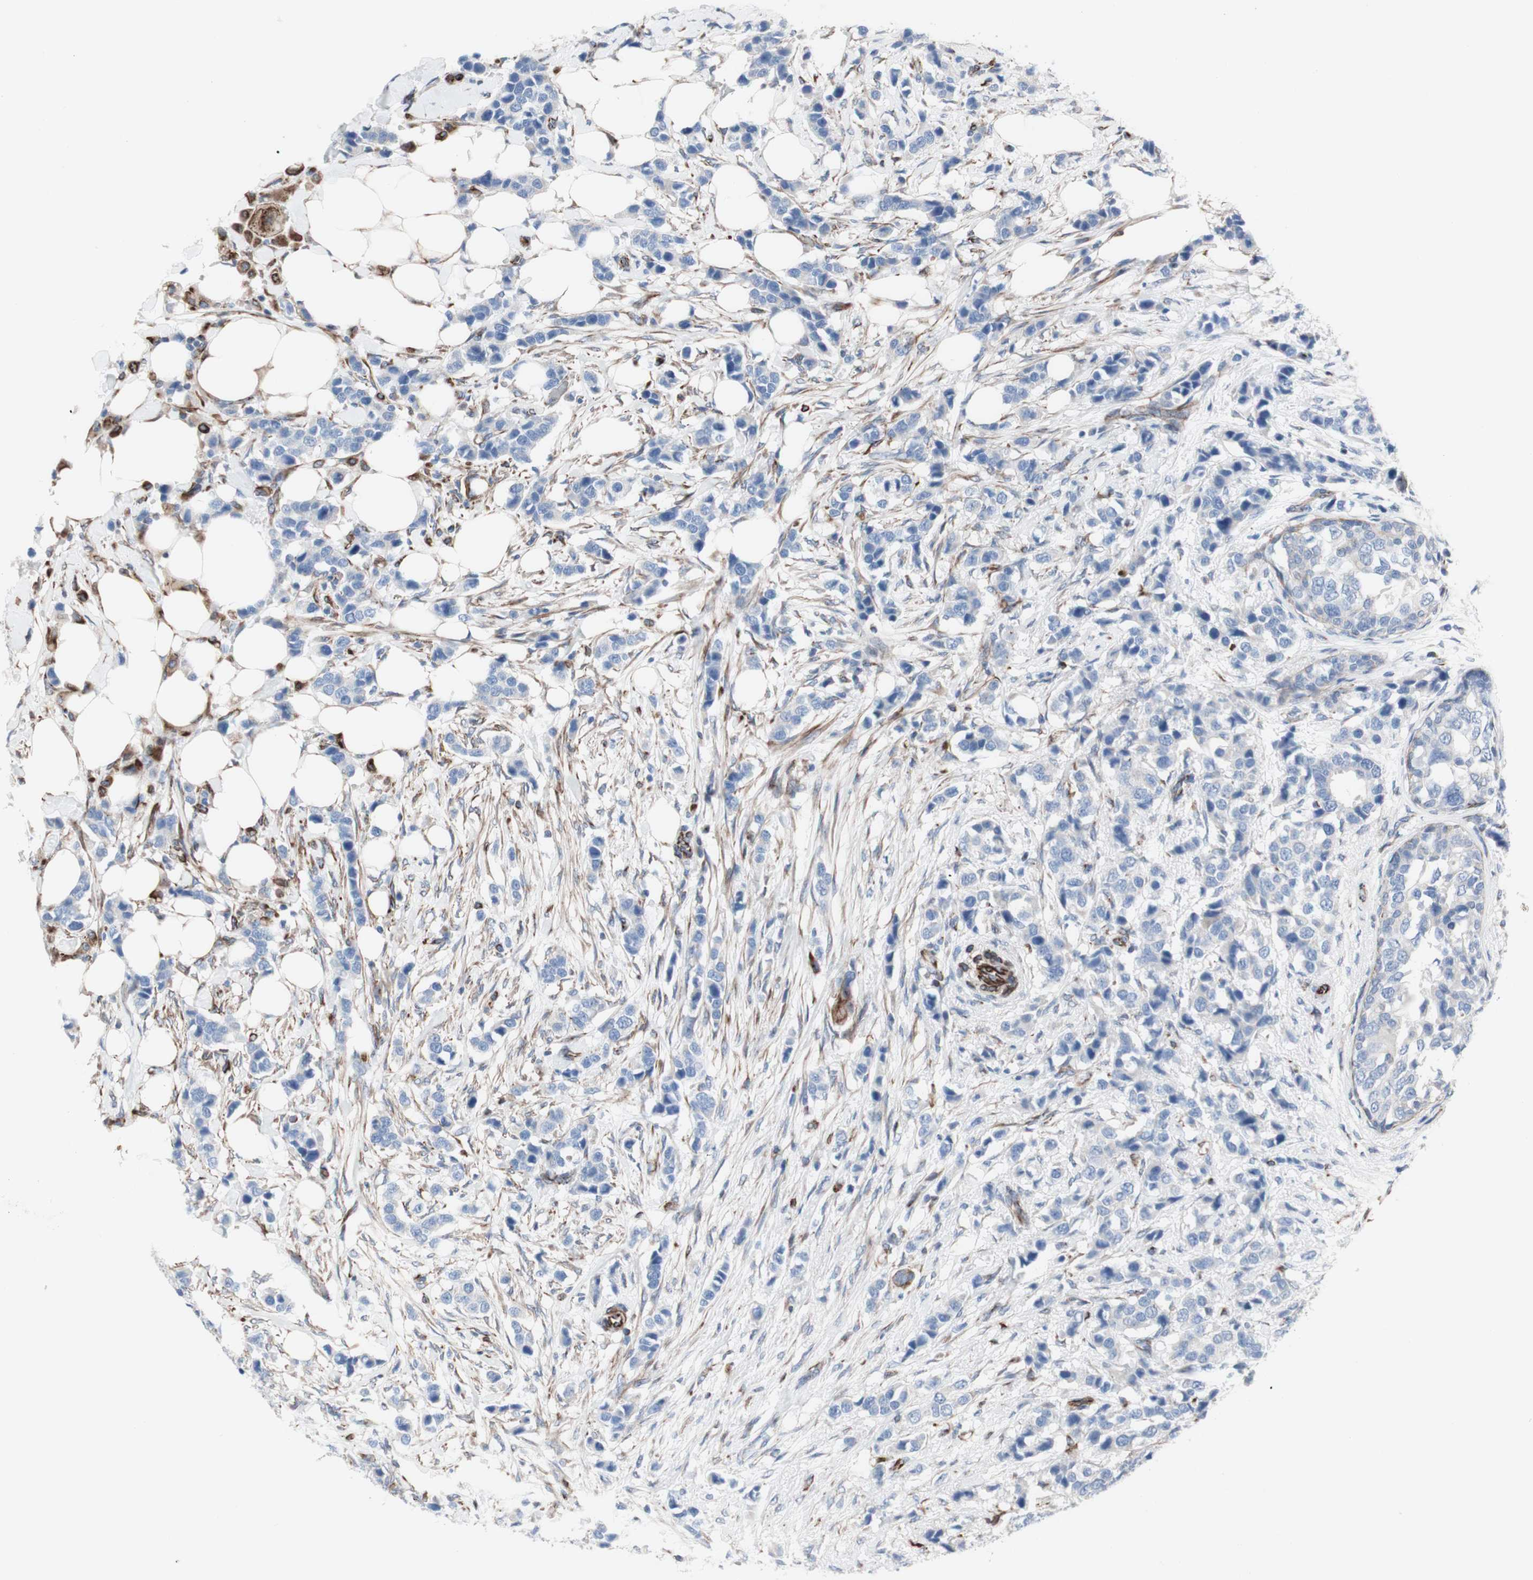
{"staining": {"intensity": "negative", "quantity": "none", "location": "none"}, "tissue": "breast cancer", "cell_type": "Tumor cells", "image_type": "cancer", "snomed": [{"axis": "morphology", "description": "Normal tissue, NOS"}, {"axis": "morphology", "description": "Duct carcinoma"}, {"axis": "topography", "description": "Breast"}], "caption": "Immunohistochemistry (IHC) micrograph of neoplastic tissue: human infiltrating ductal carcinoma (breast) stained with DAB demonstrates no significant protein expression in tumor cells.", "gene": "AGPAT5", "patient": {"sex": "female", "age": 50}}